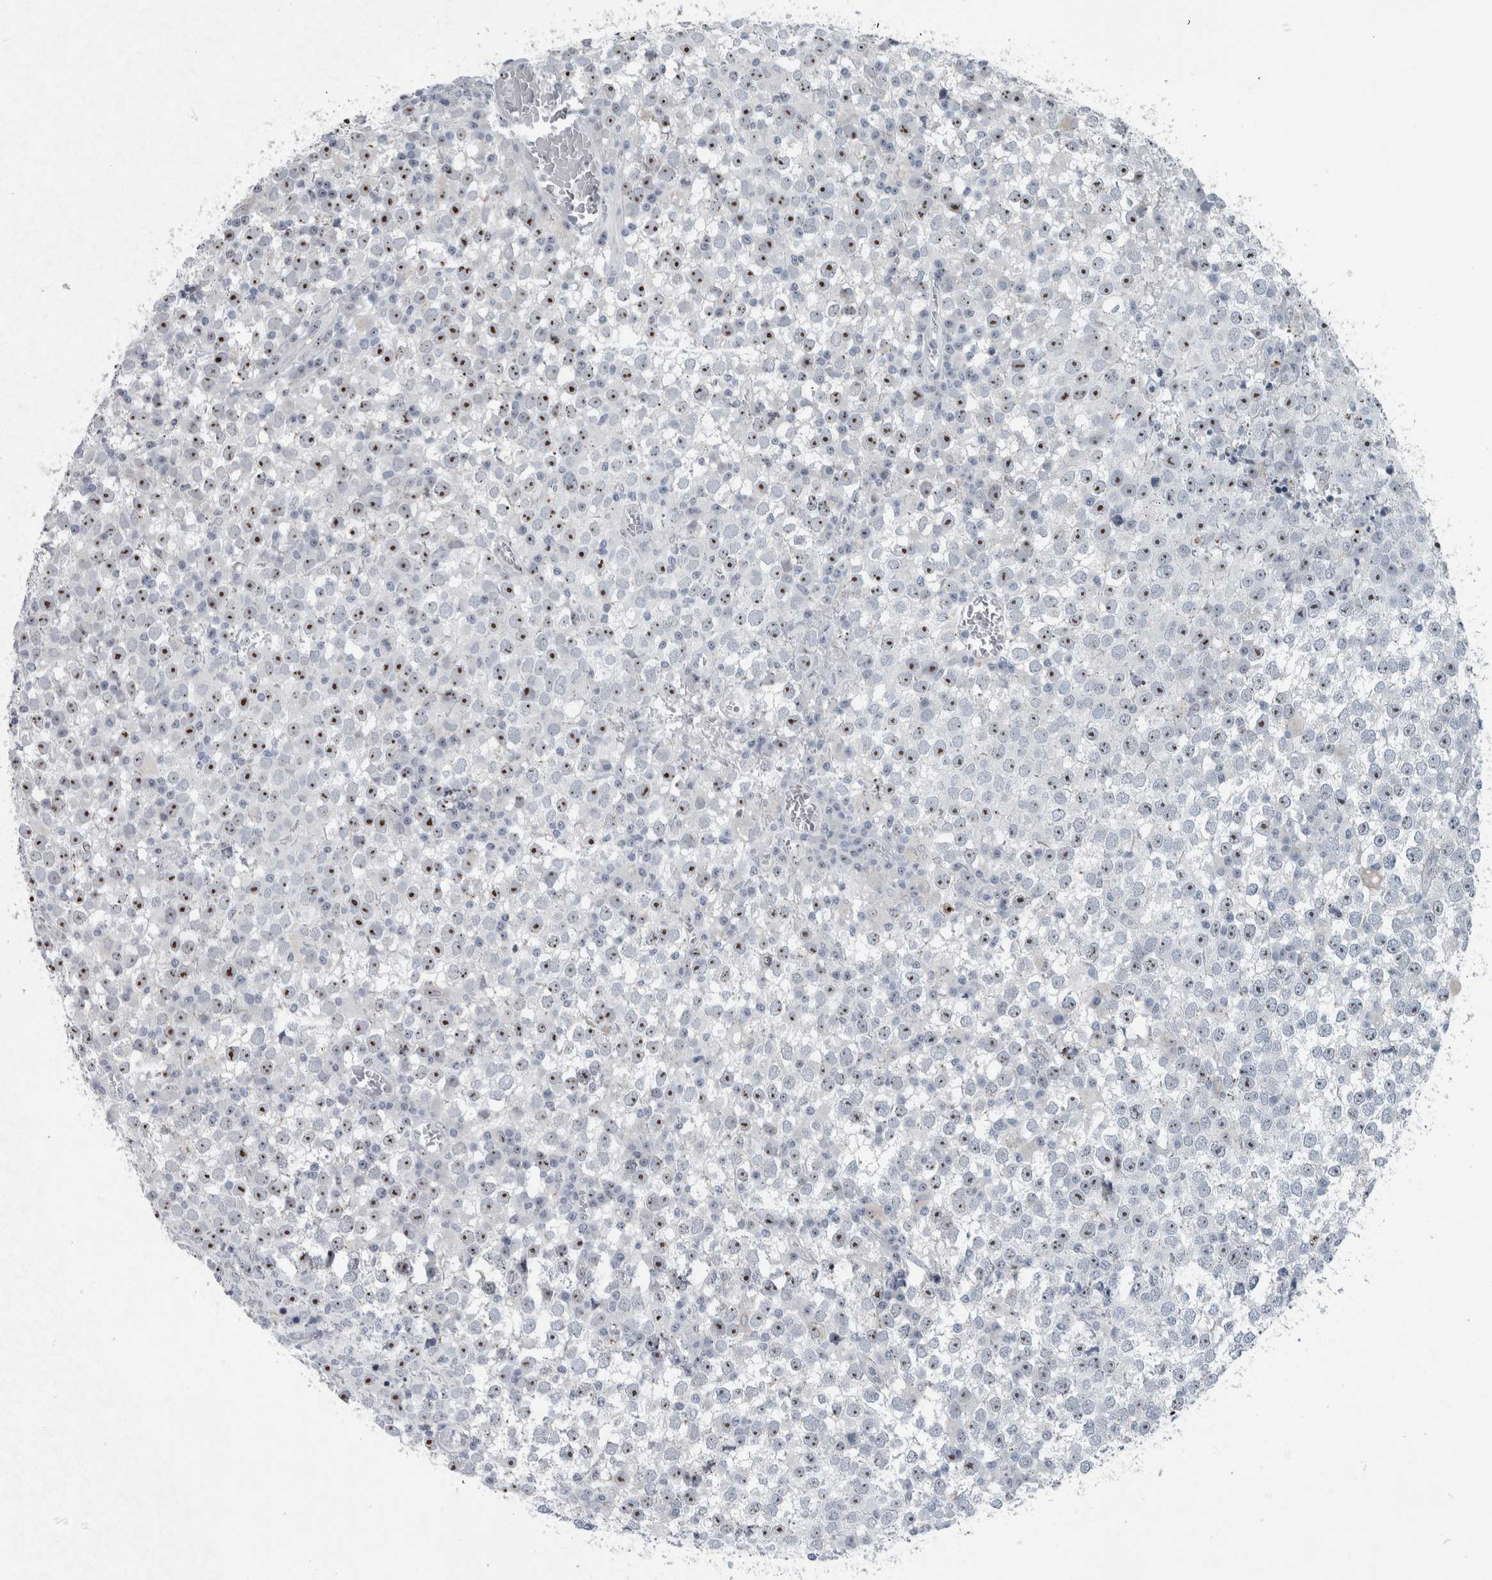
{"staining": {"intensity": "moderate", "quantity": ">75%", "location": "nuclear"}, "tissue": "testis cancer", "cell_type": "Tumor cells", "image_type": "cancer", "snomed": [{"axis": "morphology", "description": "Seminoma, NOS"}, {"axis": "topography", "description": "Testis"}], "caption": "The immunohistochemical stain highlights moderate nuclear expression in tumor cells of testis cancer tissue. Immunohistochemistry stains the protein of interest in brown and the nuclei are stained blue.", "gene": "UTP6", "patient": {"sex": "male", "age": 65}}